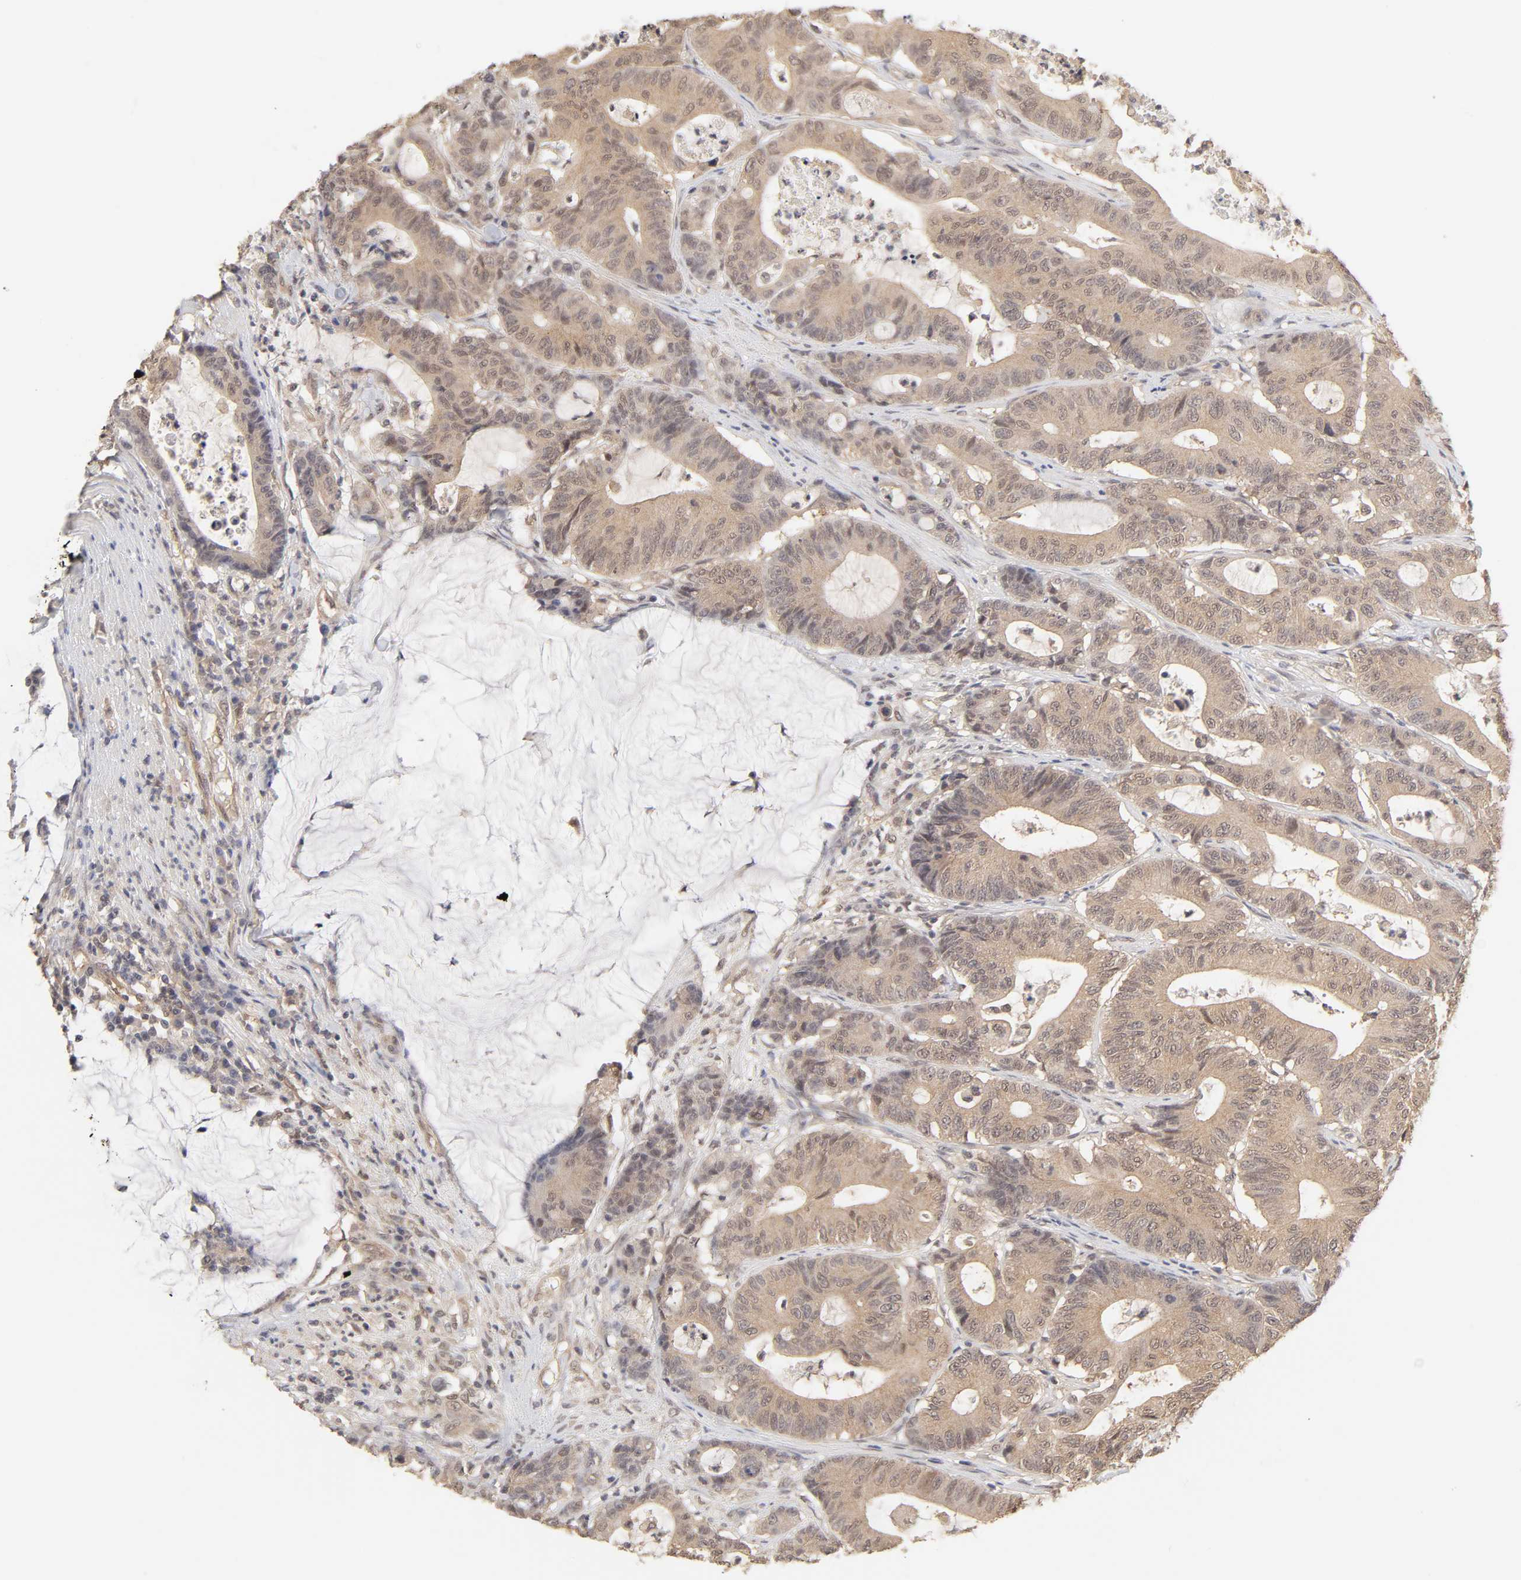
{"staining": {"intensity": "moderate", "quantity": ">75%", "location": "cytoplasmic/membranous"}, "tissue": "colorectal cancer", "cell_type": "Tumor cells", "image_type": "cancer", "snomed": [{"axis": "morphology", "description": "Adenocarcinoma, NOS"}, {"axis": "topography", "description": "Colon"}], "caption": "This is an image of immunohistochemistry (IHC) staining of colorectal cancer, which shows moderate staining in the cytoplasmic/membranous of tumor cells.", "gene": "MAPK1", "patient": {"sex": "female", "age": 84}}